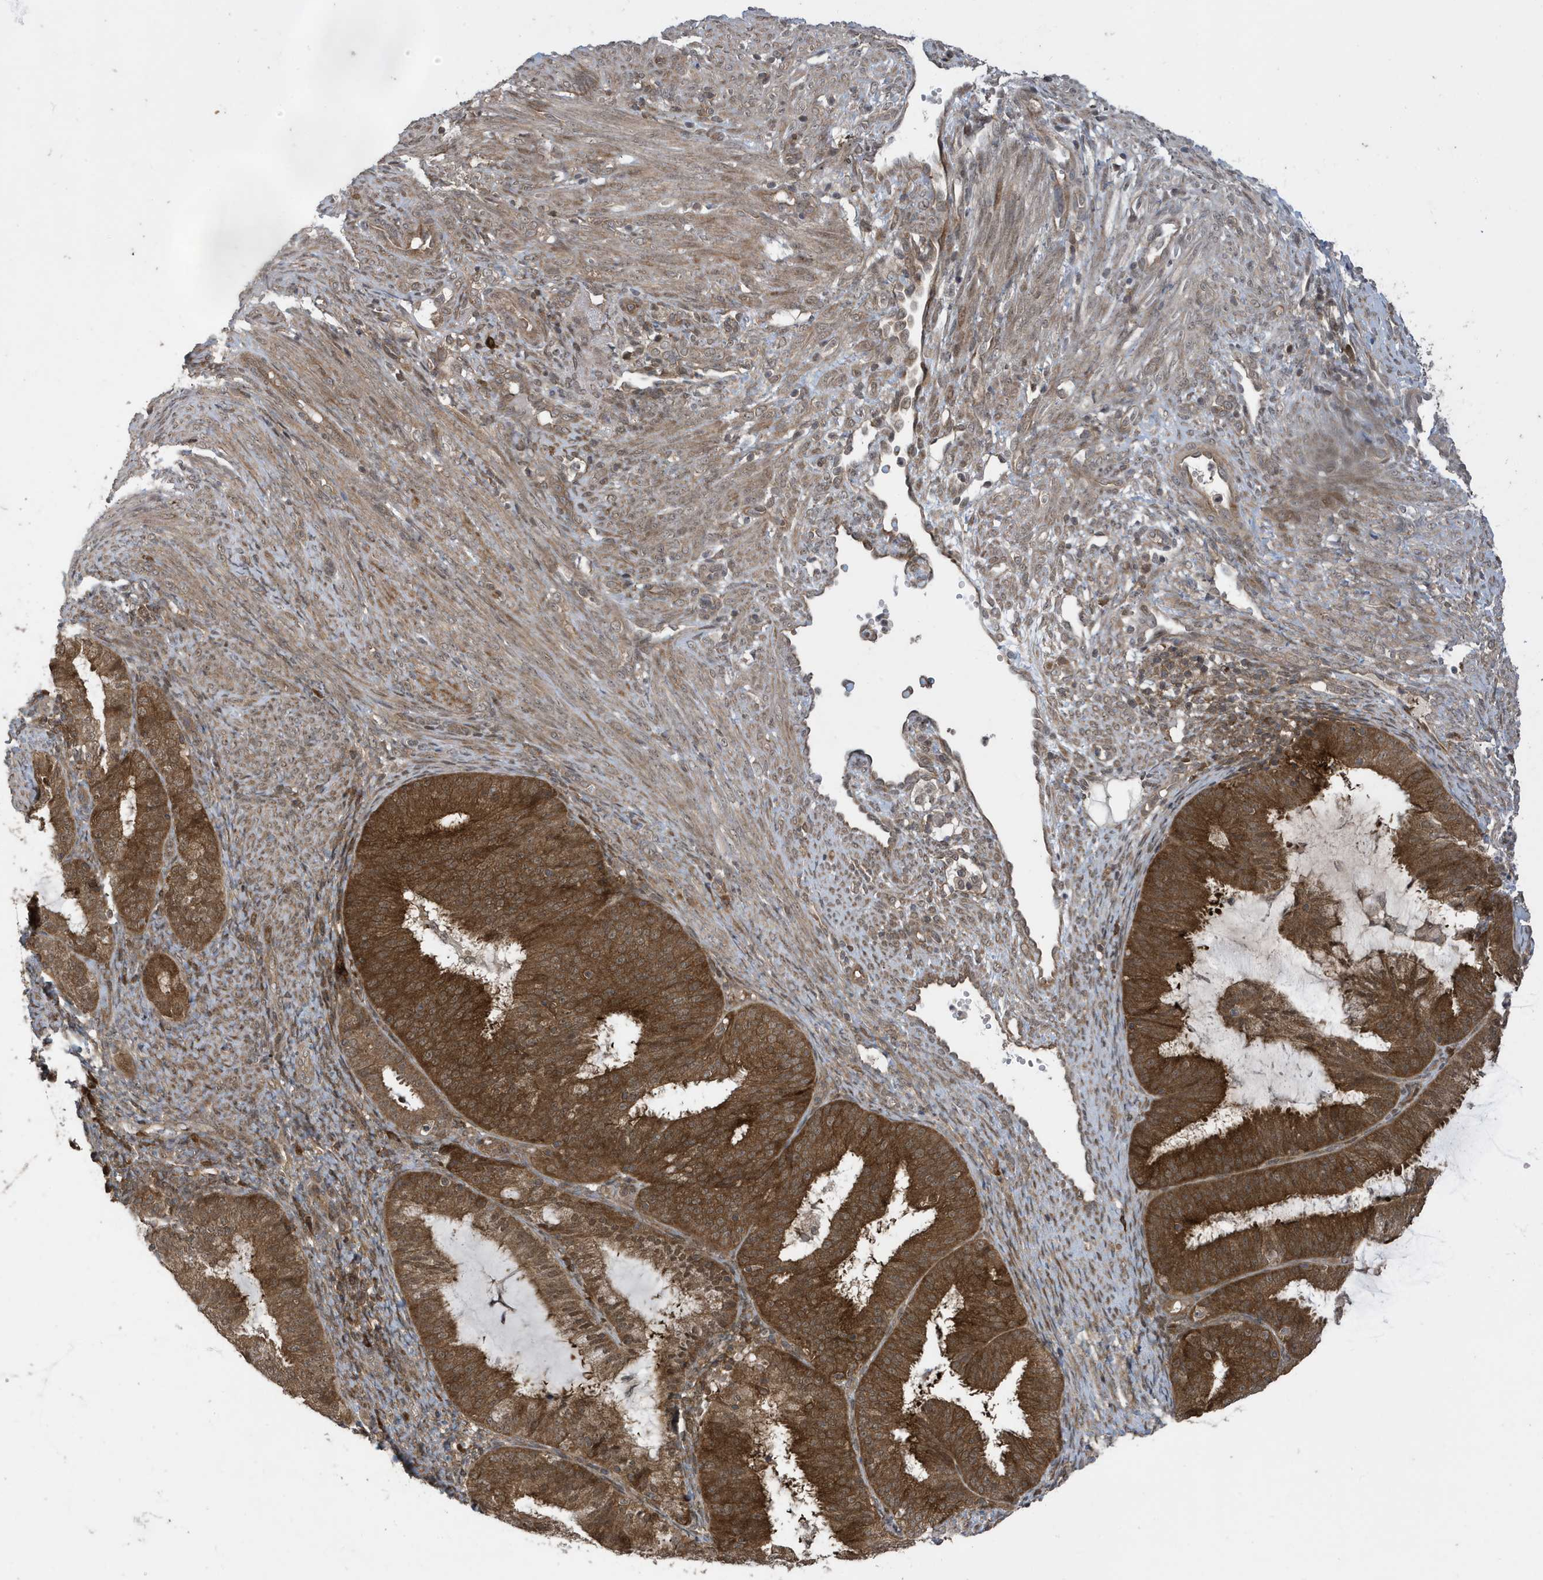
{"staining": {"intensity": "strong", "quantity": ">75%", "location": "cytoplasmic/membranous"}, "tissue": "endometrial cancer", "cell_type": "Tumor cells", "image_type": "cancer", "snomed": [{"axis": "morphology", "description": "Adenocarcinoma, NOS"}, {"axis": "topography", "description": "Endometrium"}], "caption": "This histopathology image exhibits endometrial cancer (adenocarcinoma) stained with immunohistochemistry (IHC) to label a protein in brown. The cytoplasmic/membranous of tumor cells show strong positivity for the protein. Nuclei are counter-stained blue.", "gene": "UBQLN1", "patient": {"sex": "female", "age": 51}}